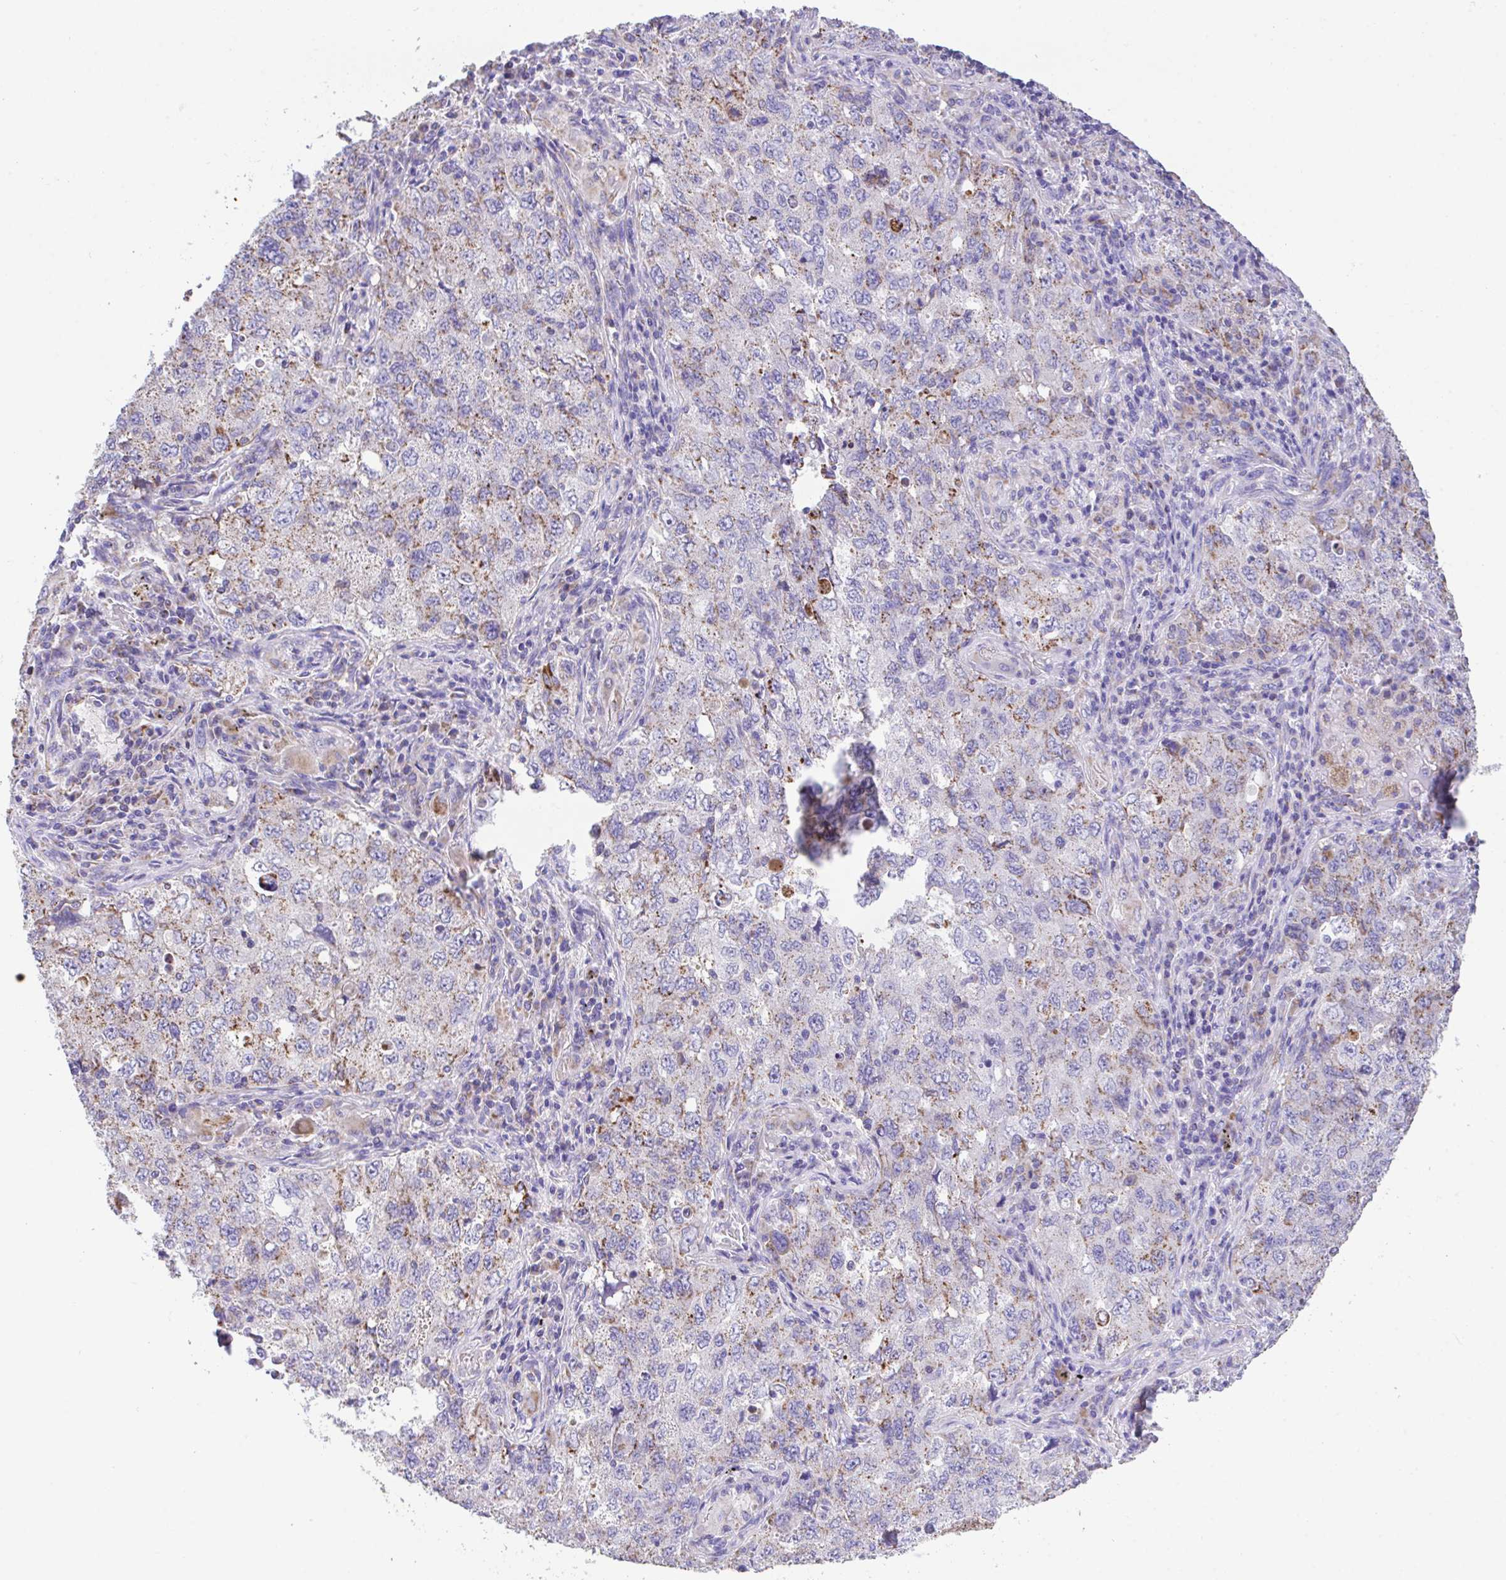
{"staining": {"intensity": "moderate", "quantity": "25%-75%", "location": "cytoplasmic/membranous"}, "tissue": "lung cancer", "cell_type": "Tumor cells", "image_type": "cancer", "snomed": [{"axis": "morphology", "description": "Adenocarcinoma, NOS"}, {"axis": "topography", "description": "Lung"}], "caption": "Human lung adenocarcinoma stained with a protein marker shows moderate staining in tumor cells.", "gene": "PCMTD2", "patient": {"sex": "female", "age": 57}}